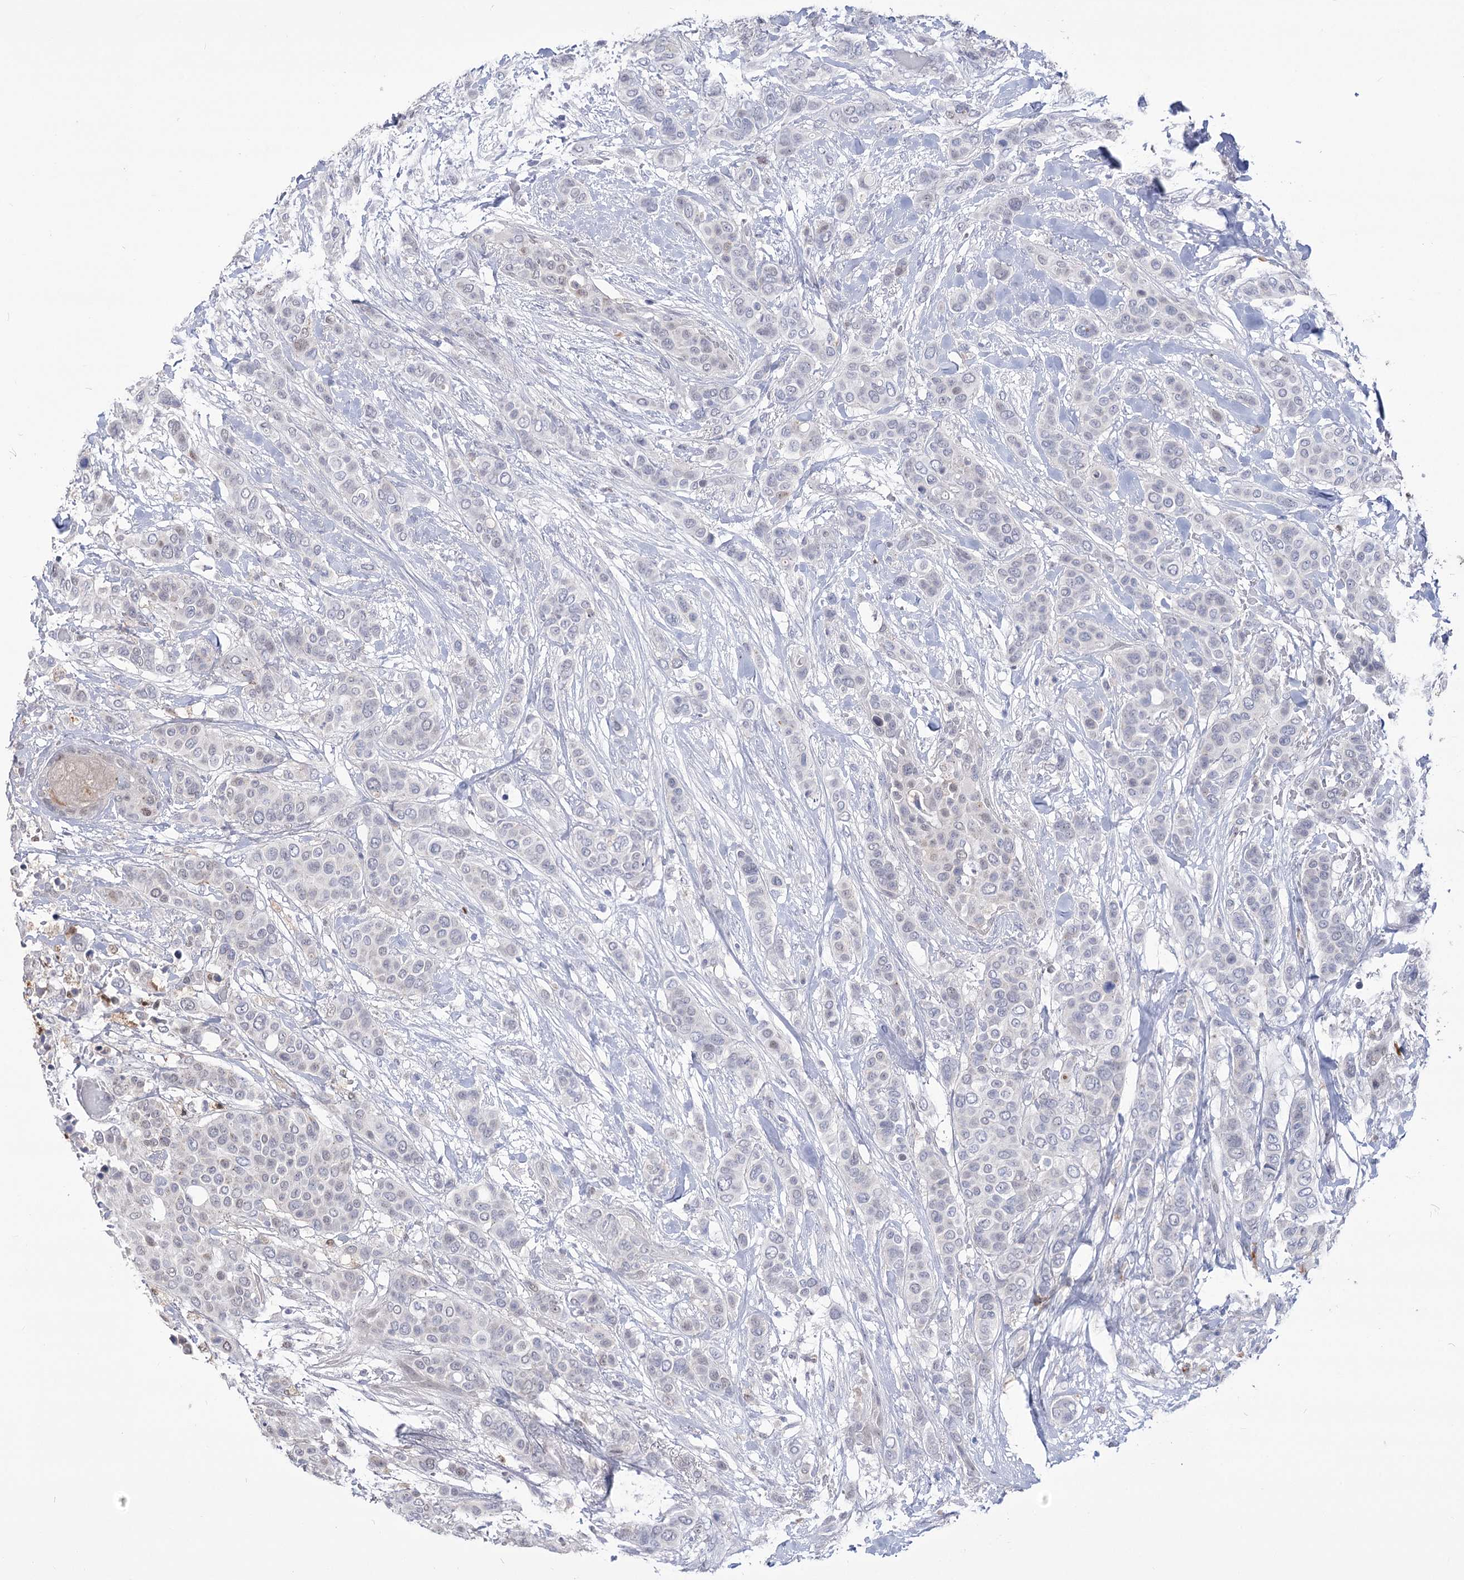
{"staining": {"intensity": "negative", "quantity": "none", "location": "none"}, "tissue": "breast cancer", "cell_type": "Tumor cells", "image_type": "cancer", "snomed": [{"axis": "morphology", "description": "Lobular carcinoma"}, {"axis": "topography", "description": "Breast"}], "caption": "Human breast lobular carcinoma stained for a protein using immunohistochemistry (IHC) demonstrates no expression in tumor cells.", "gene": "SIAE", "patient": {"sex": "female", "age": 51}}